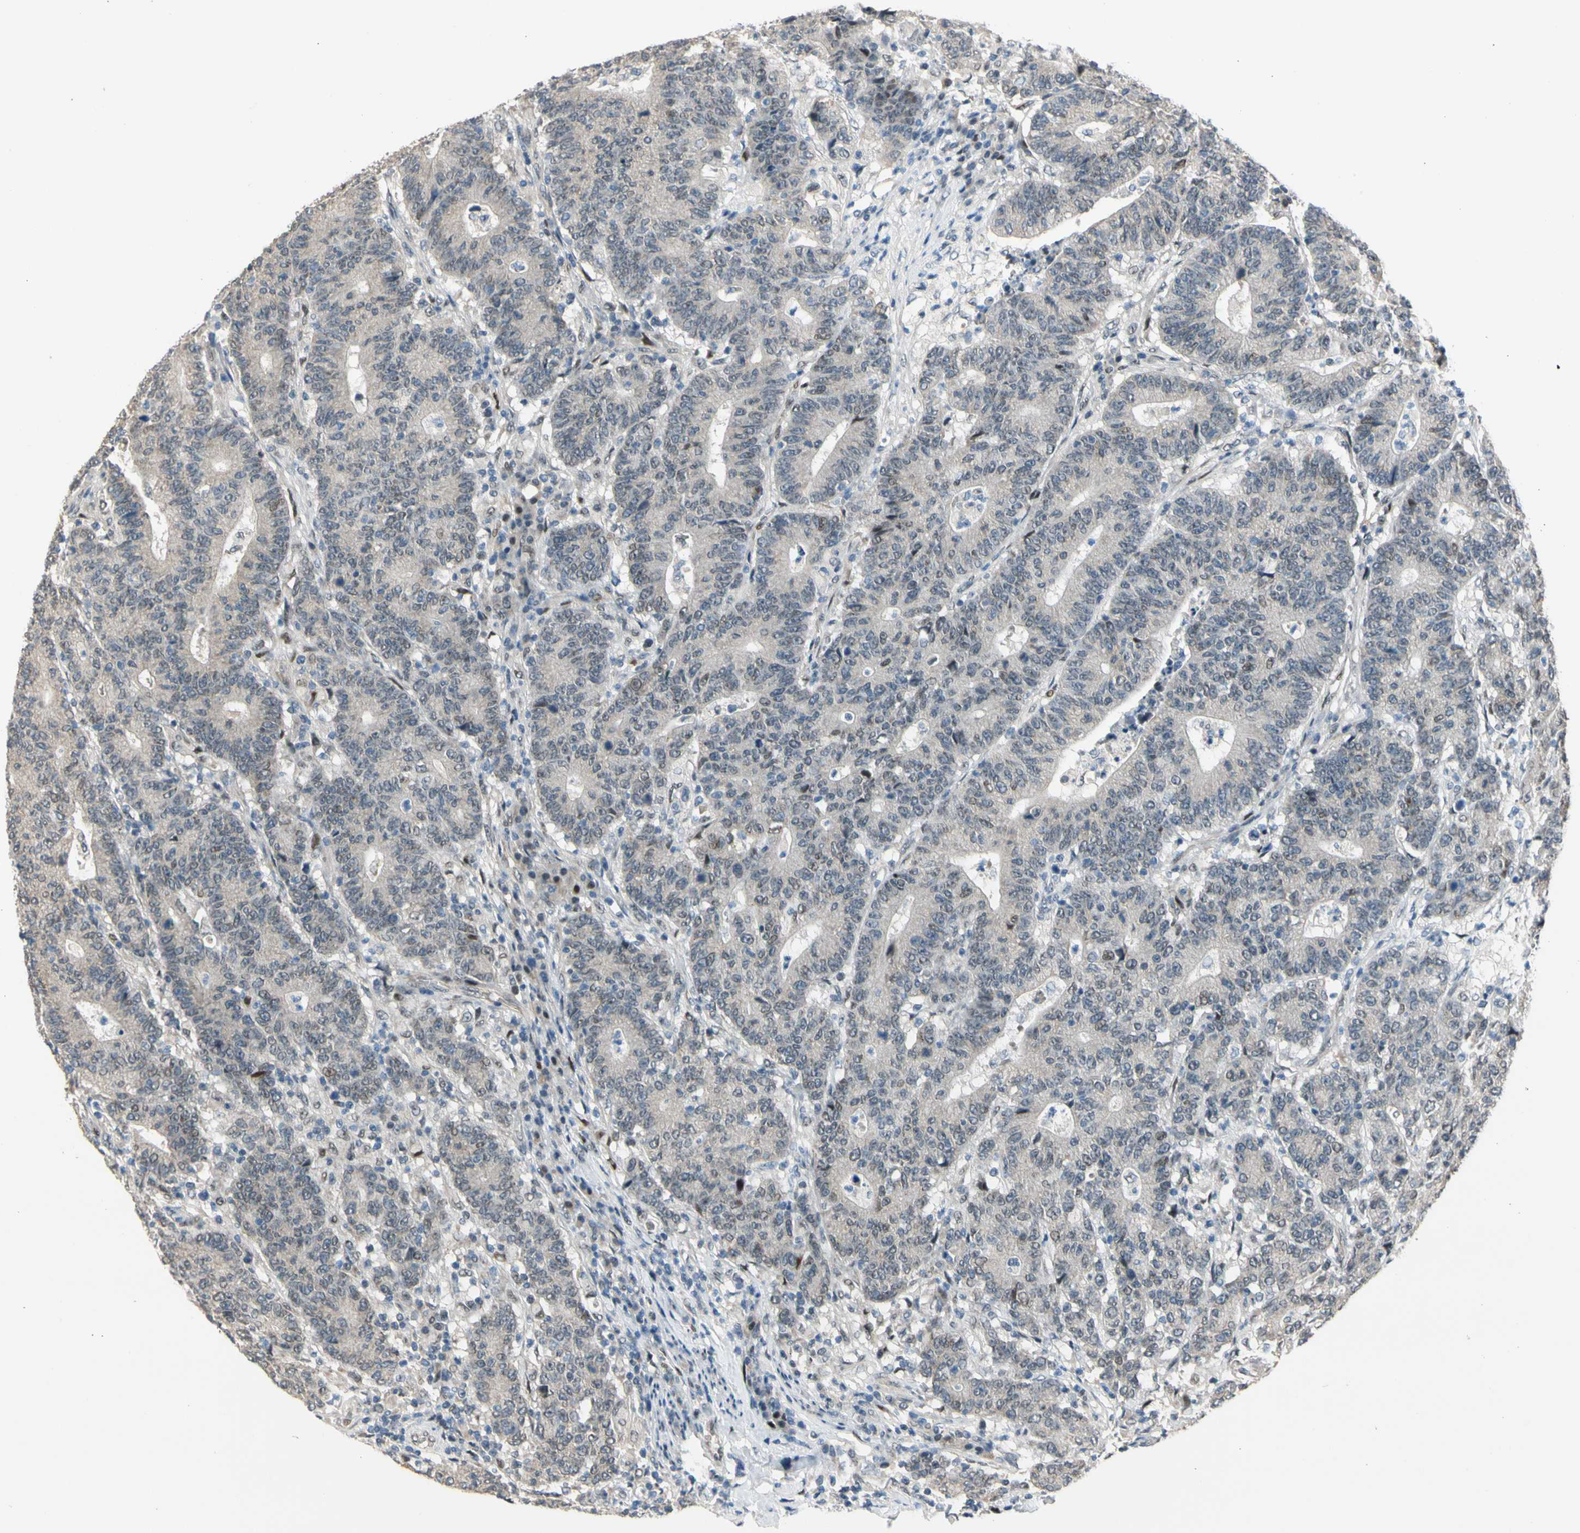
{"staining": {"intensity": "moderate", "quantity": "<25%", "location": "nuclear"}, "tissue": "colorectal cancer", "cell_type": "Tumor cells", "image_type": "cancer", "snomed": [{"axis": "morphology", "description": "Normal tissue, NOS"}, {"axis": "morphology", "description": "Adenocarcinoma, NOS"}, {"axis": "topography", "description": "Colon"}], "caption": "Immunohistochemical staining of colorectal adenocarcinoma reveals moderate nuclear protein expression in about <25% of tumor cells.", "gene": "ZNF184", "patient": {"sex": "female", "age": 75}}